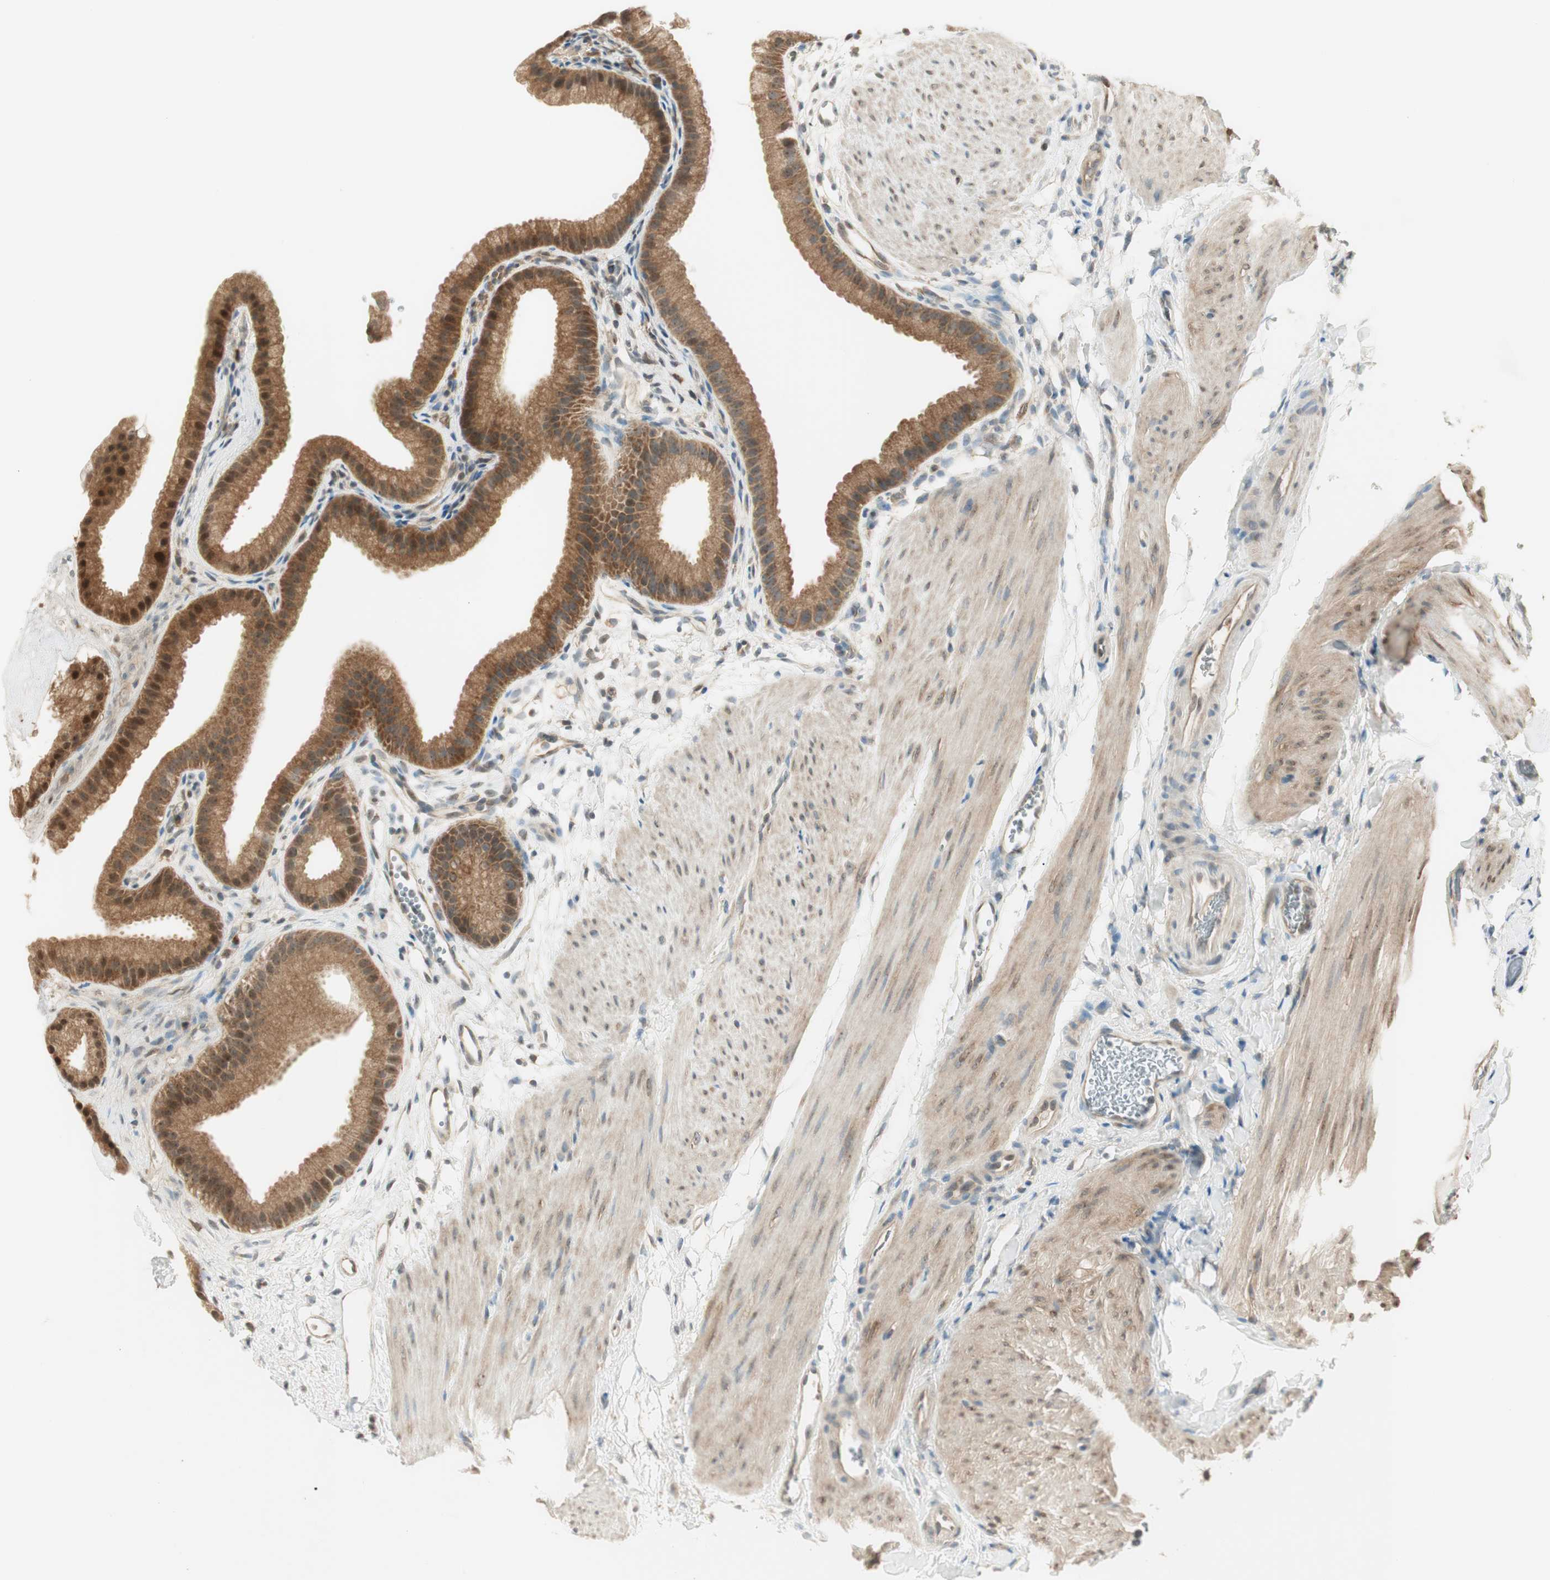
{"staining": {"intensity": "moderate", "quantity": ">75%", "location": "cytoplasmic/membranous,nuclear"}, "tissue": "gallbladder", "cell_type": "Glandular cells", "image_type": "normal", "snomed": [{"axis": "morphology", "description": "Normal tissue, NOS"}, {"axis": "topography", "description": "Gallbladder"}], "caption": "This is a photomicrograph of immunohistochemistry staining of benign gallbladder, which shows moderate staining in the cytoplasmic/membranous,nuclear of glandular cells.", "gene": "IPO5", "patient": {"sex": "female", "age": 64}}